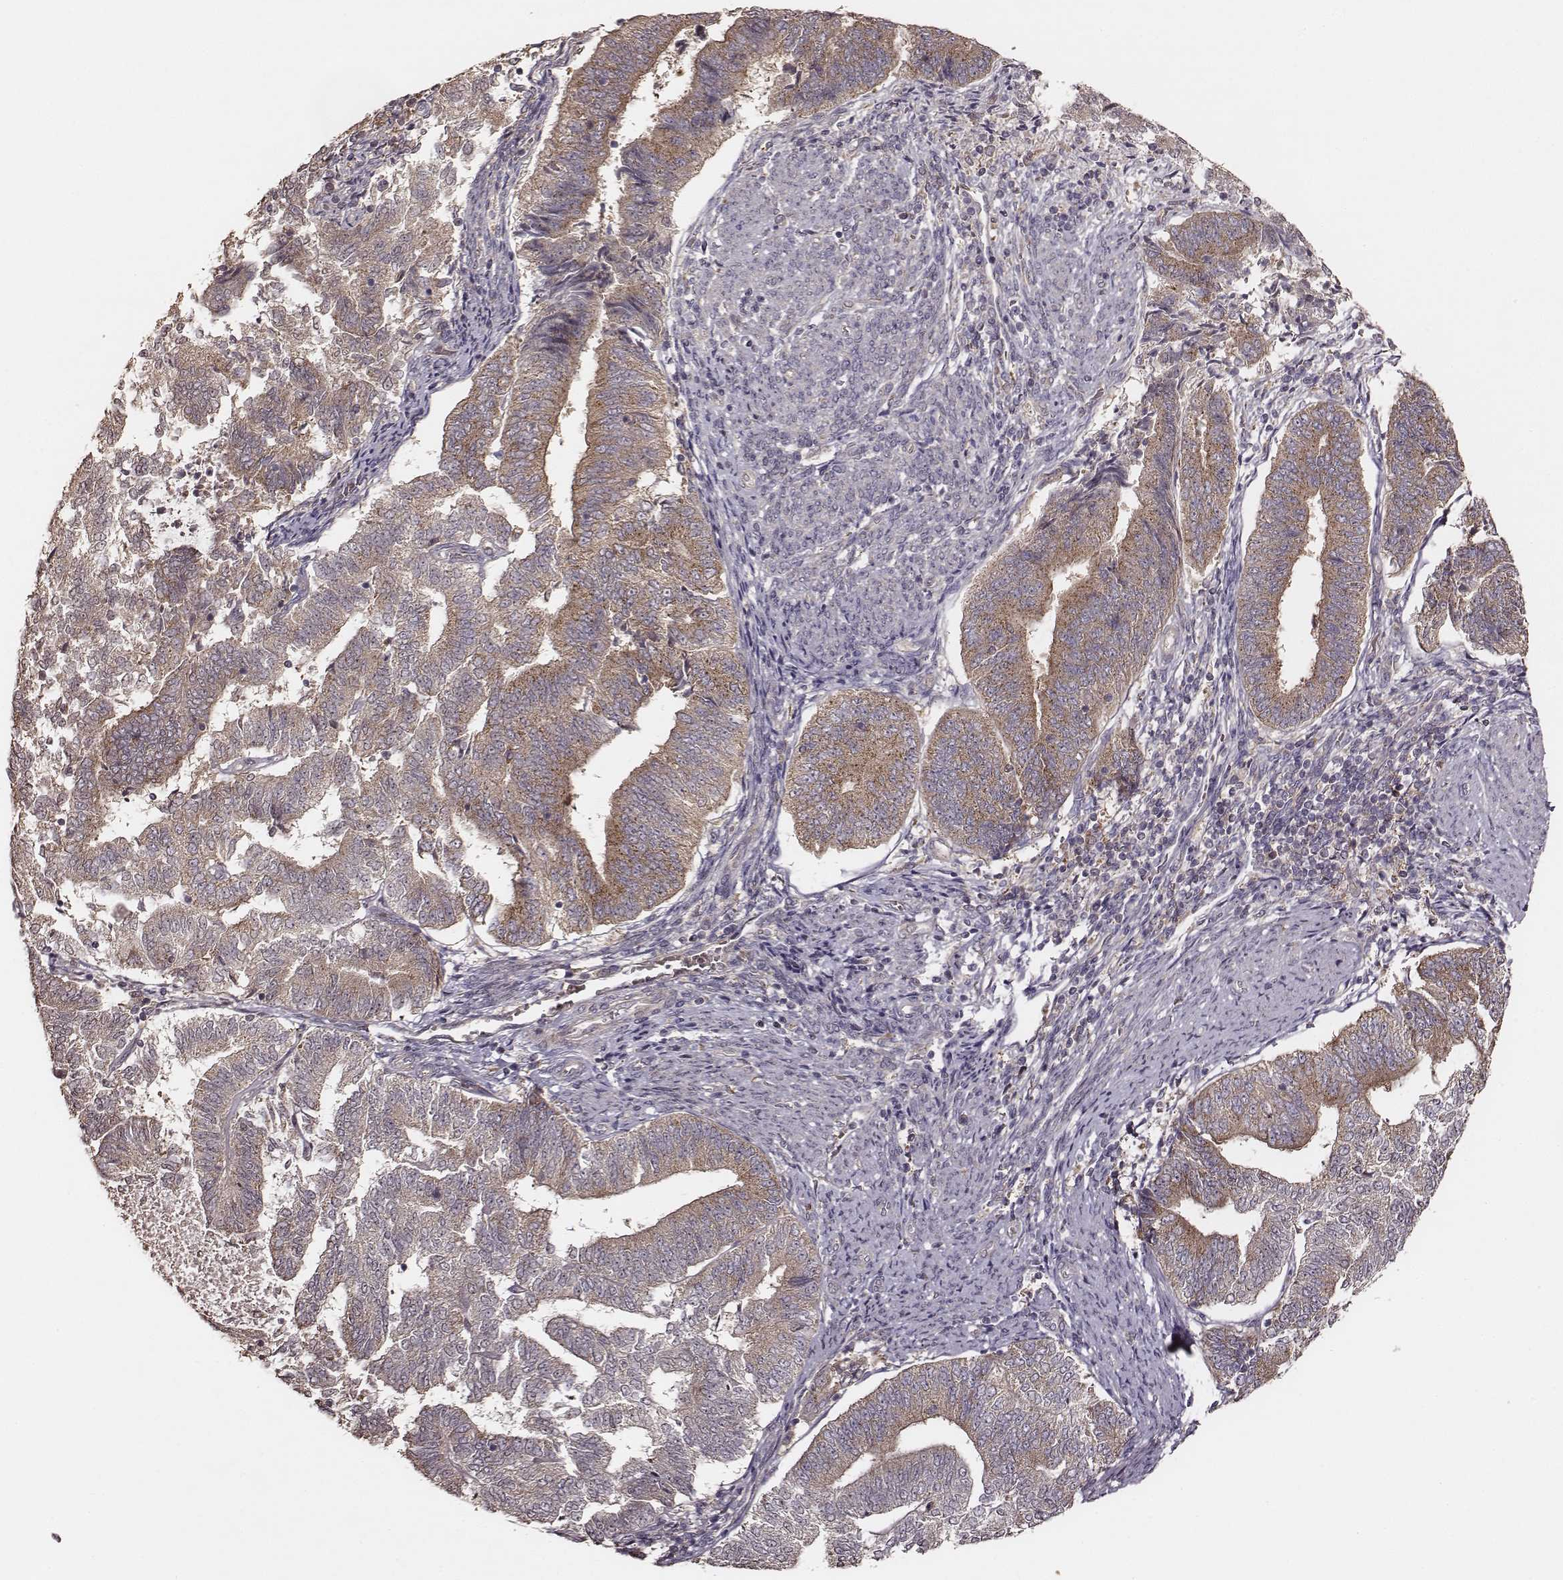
{"staining": {"intensity": "weak", "quantity": "25%-75%", "location": "cytoplasmic/membranous"}, "tissue": "endometrial cancer", "cell_type": "Tumor cells", "image_type": "cancer", "snomed": [{"axis": "morphology", "description": "Adenocarcinoma, NOS"}, {"axis": "topography", "description": "Endometrium"}], "caption": "A photomicrograph of human adenocarcinoma (endometrial) stained for a protein exhibits weak cytoplasmic/membranous brown staining in tumor cells.", "gene": "VPS26A", "patient": {"sex": "female", "age": 65}}